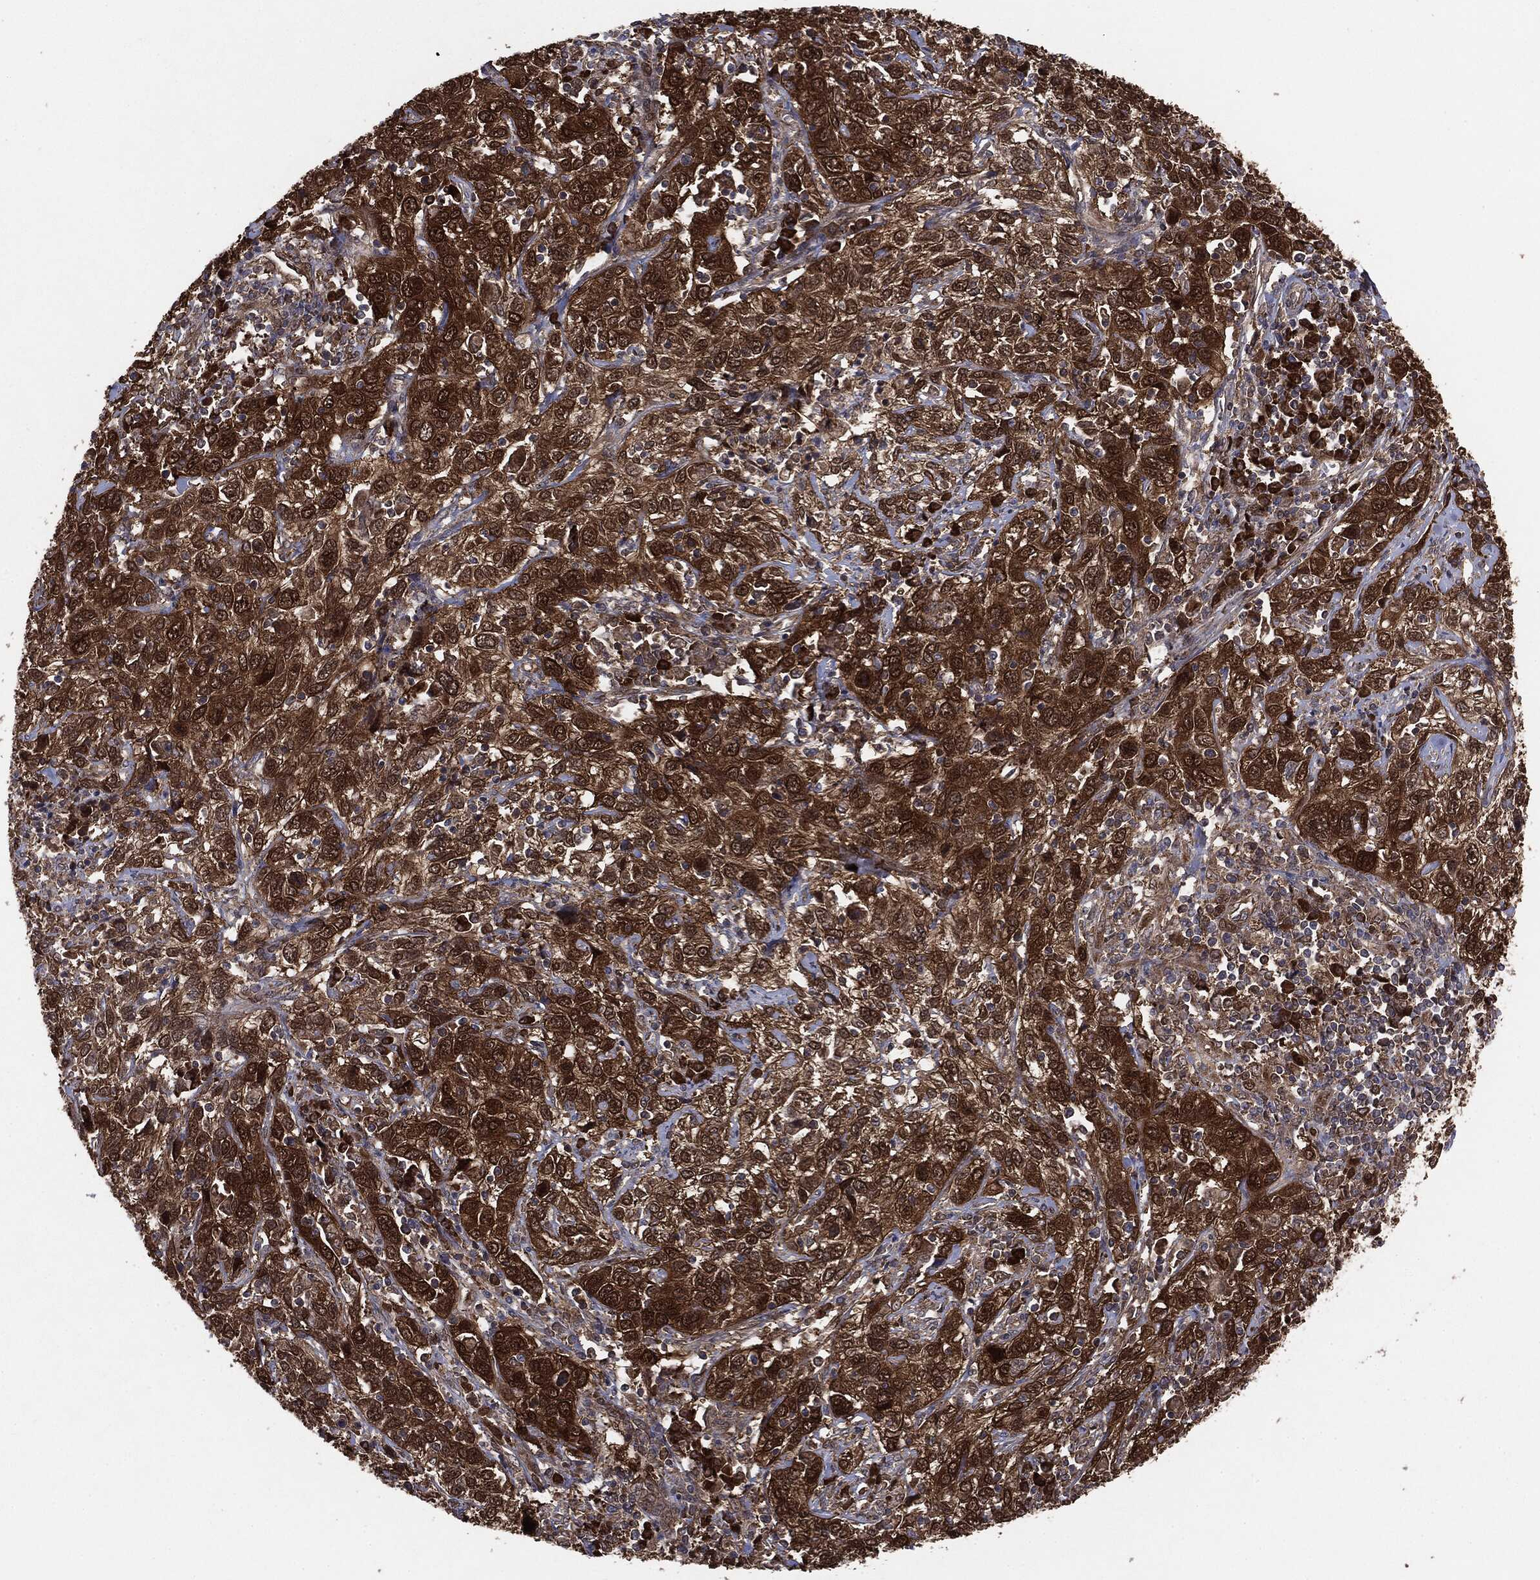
{"staining": {"intensity": "strong", "quantity": ">75%", "location": "cytoplasmic/membranous"}, "tissue": "cervical cancer", "cell_type": "Tumor cells", "image_type": "cancer", "snomed": [{"axis": "morphology", "description": "Squamous cell carcinoma, NOS"}, {"axis": "topography", "description": "Cervix"}], "caption": "A photomicrograph showing strong cytoplasmic/membranous positivity in approximately >75% of tumor cells in cervical squamous cell carcinoma, as visualized by brown immunohistochemical staining.", "gene": "NME1", "patient": {"sex": "female", "age": 46}}